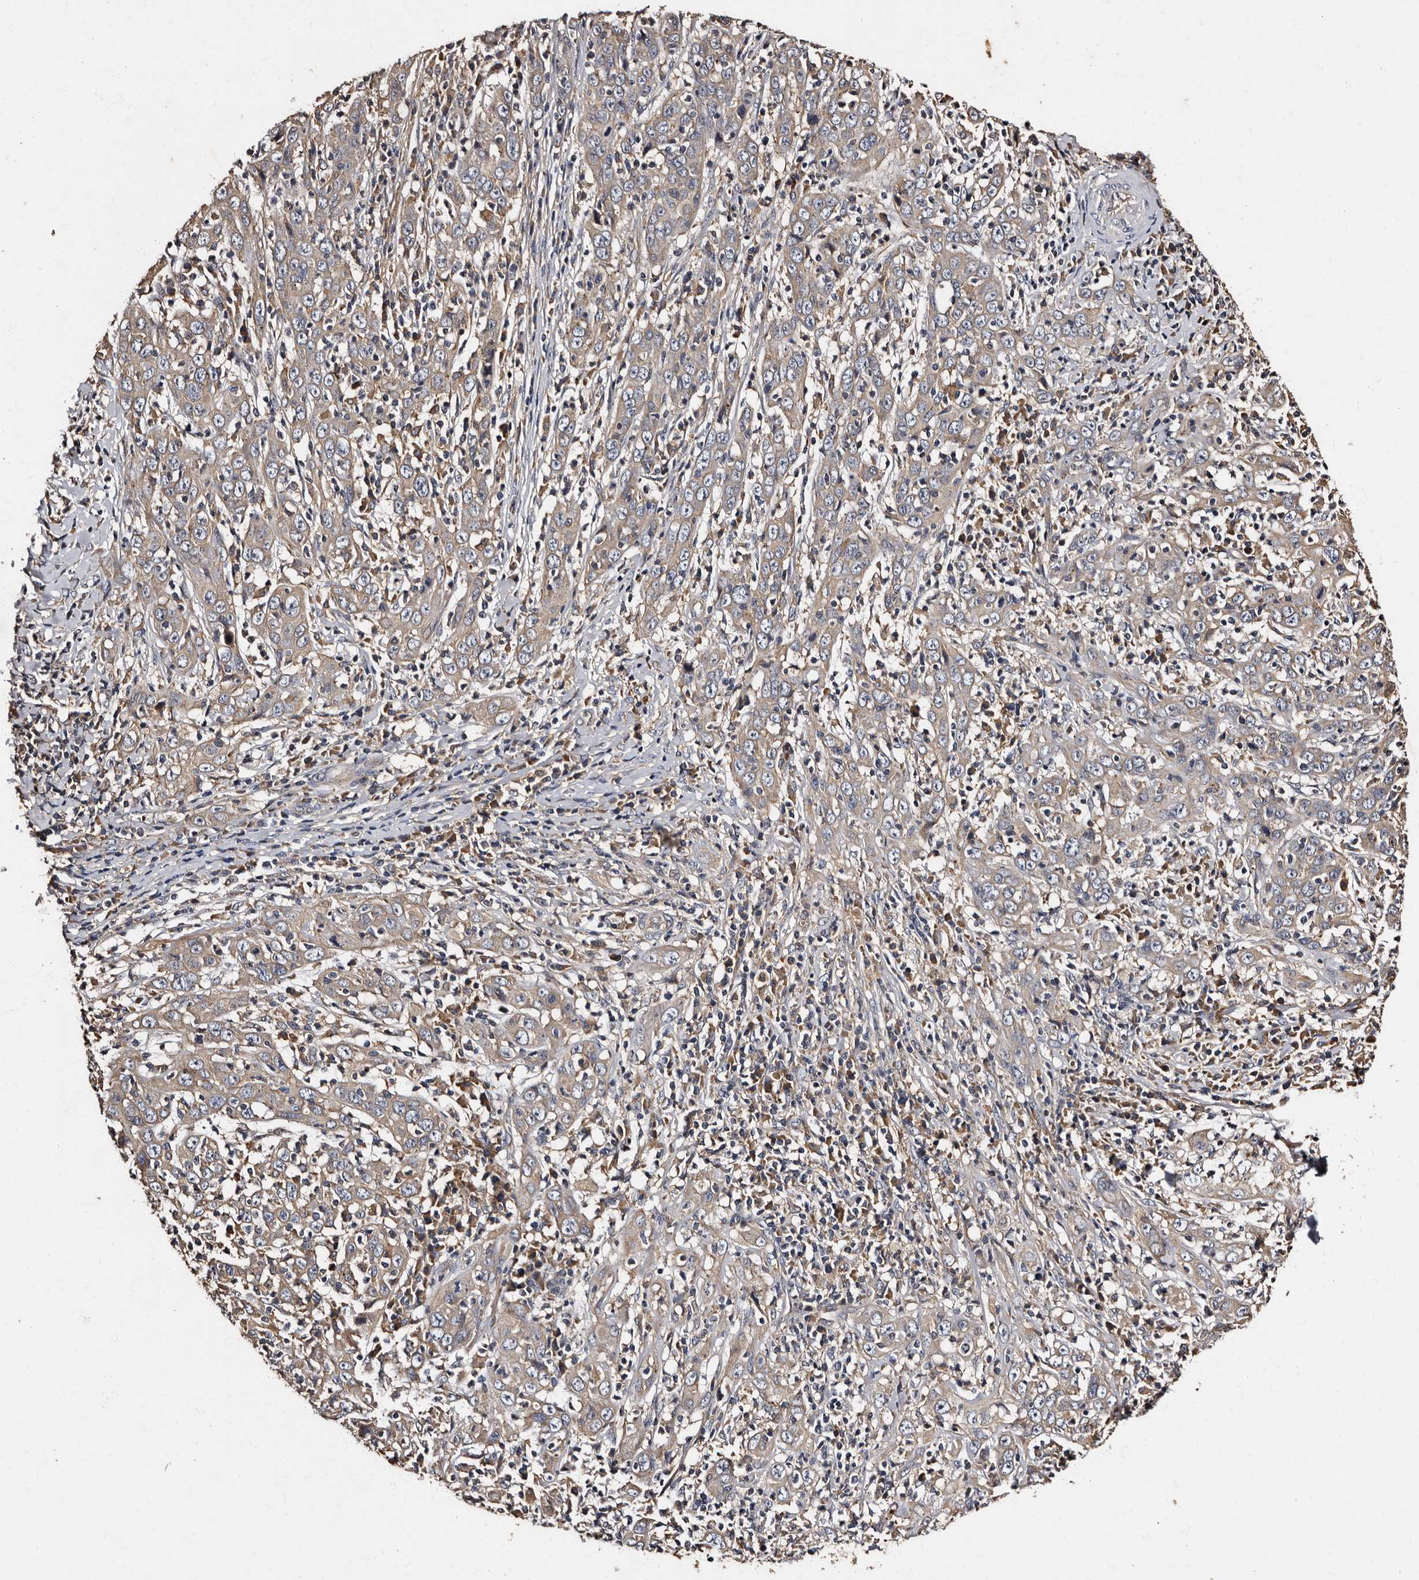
{"staining": {"intensity": "negative", "quantity": "none", "location": "none"}, "tissue": "cervical cancer", "cell_type": "Tumor cells", "image_type": "cancer", "snomed": [{"axis": "morphology", "description": "Squamous cell carcinoma, NOS"}, {"axis": "topography", "description": "Cervix"}], "caption": "IHC of human squamous cell carcinoma (cervical) displays no staining in tumor cells. Brightfield microscopy of immunohistochemistry (IHC) stained with DAB (brown) and hematoxylin (blue), captured at high magnification.", "gene": "ADCK5", "patient": {"sex": "female", "age": 46}}